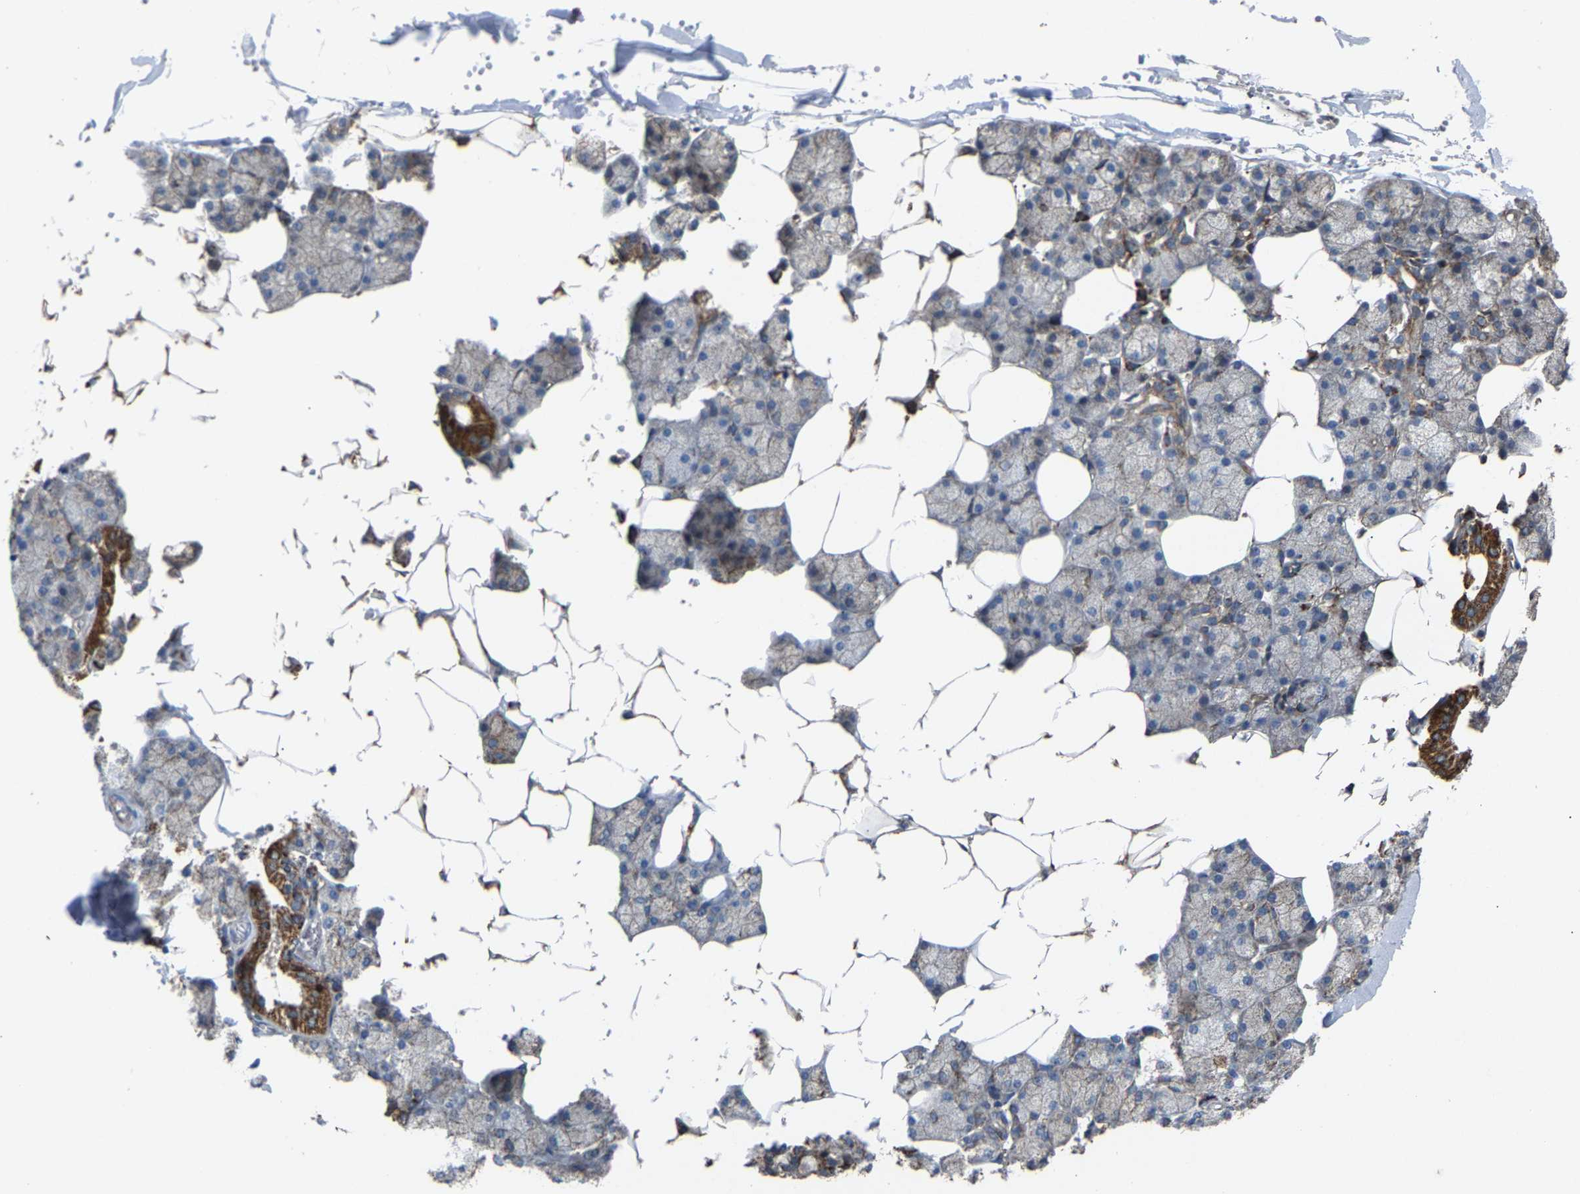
{"staining": {"intensity": "strong", "quantity": "25%-75%", "location": "cytoplasmic/membranous"}, "tissue": "salivary gland", "cell_type": "Glandular cells", "image_type": "normal", "snomed": [{"axis": "morphology", "description": "Normal tissue, NOS"}, {"axis": "topography", "description": "Salivary gland"}], "caption": "This is a histology image of immunohistochemistry (IHC) staining of benign salivary gland, which shows strong expression in the cytoplasmic/membranous of glandular cells.", "gene": "NDUFV3", "patient": {"sex": "male", "age": 62}}